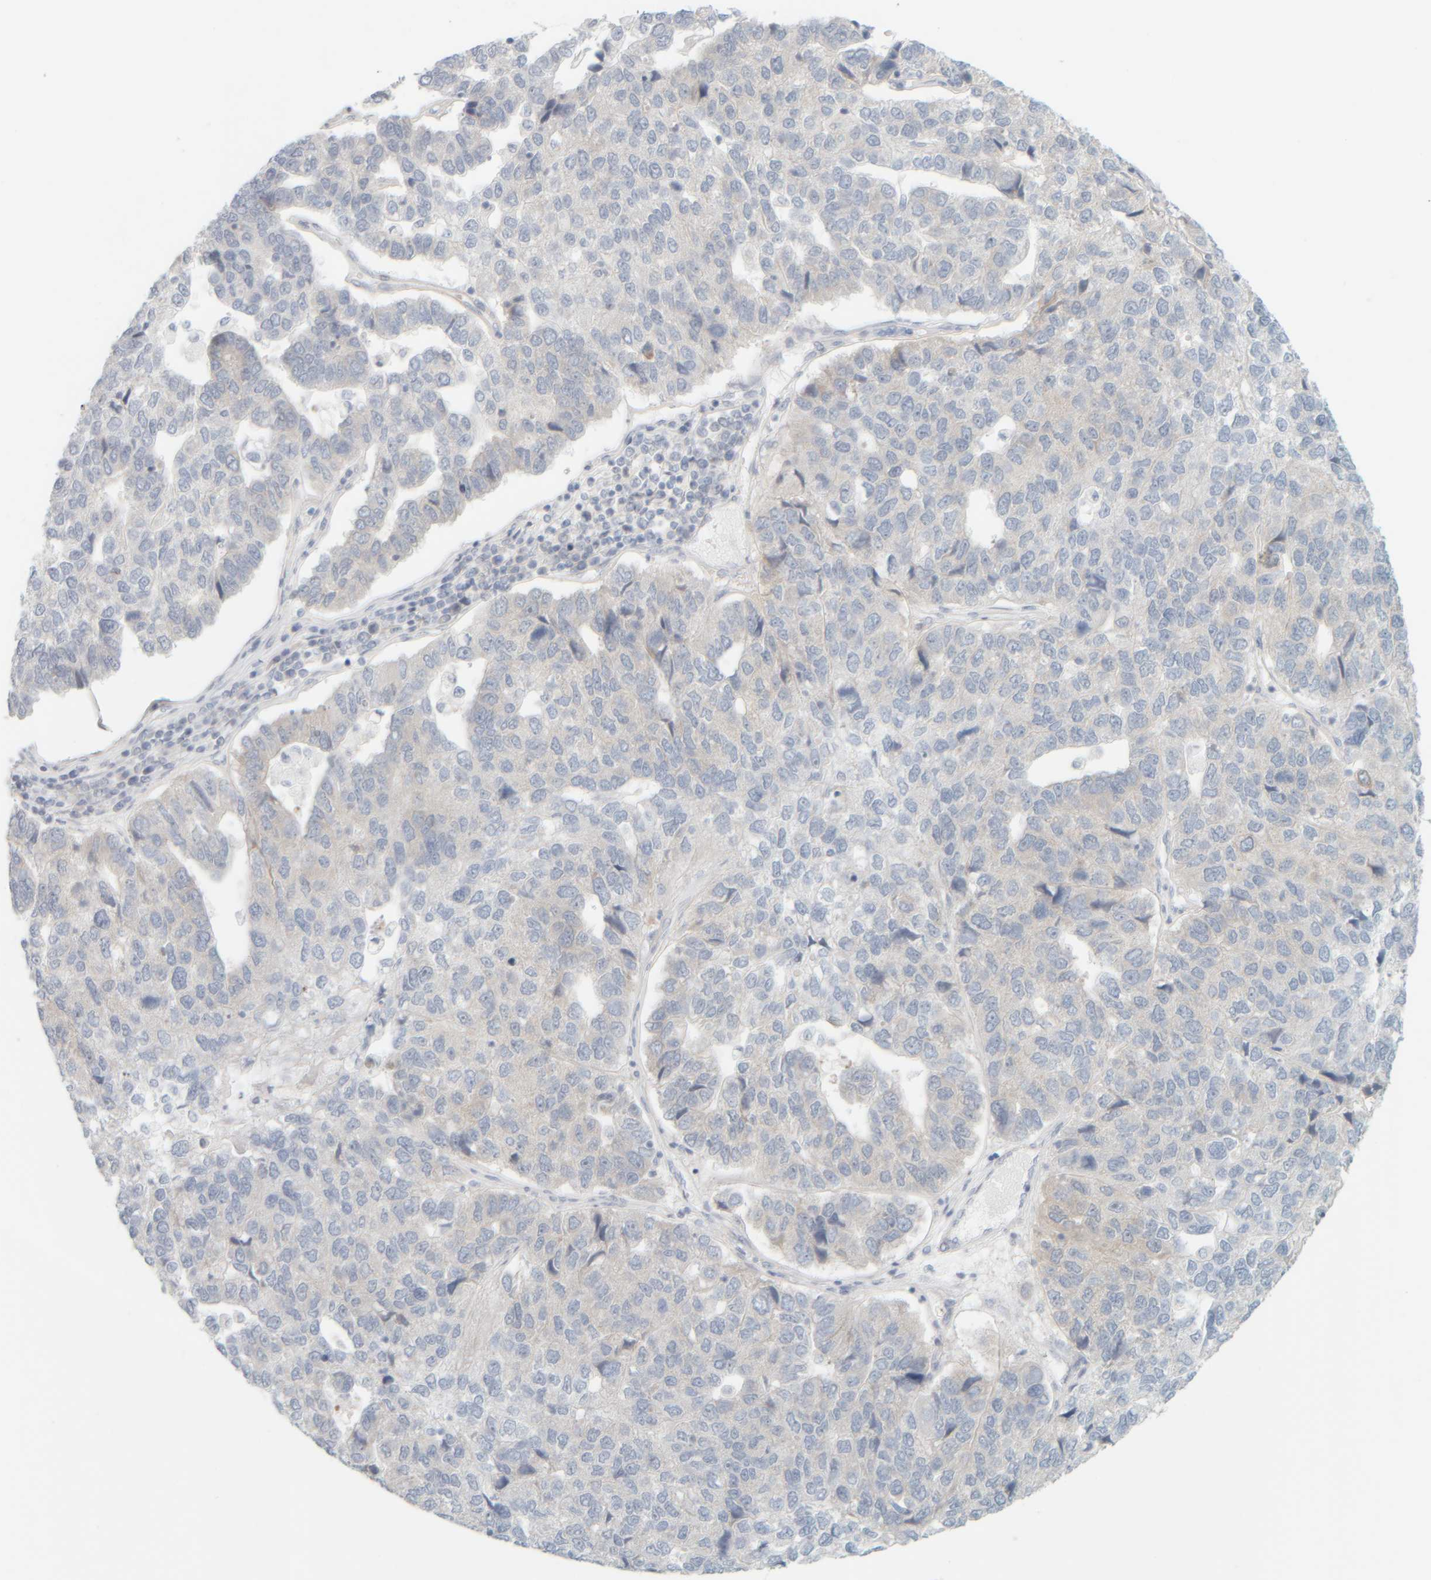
{"staining": {"intensity": "negative", "quantity": "none", "location": "none"}, "tissue": "pancreatic cancer", "cell_type": "Tumor cells", "image_type": "cancer", "snomed": [{"axis": "morphology", "description": "Adenocarcinoma, NOS"}, {"axis": "topography", "description": "Pancreas"}], "caption": "This is a photomicrograph of IHC staining of pancreatic adenocarcinoma, which shows no staining in tumor cells.", "gene": "PTGES3L-AARSD1", "patient": {"sex": "female", "age": 61}}